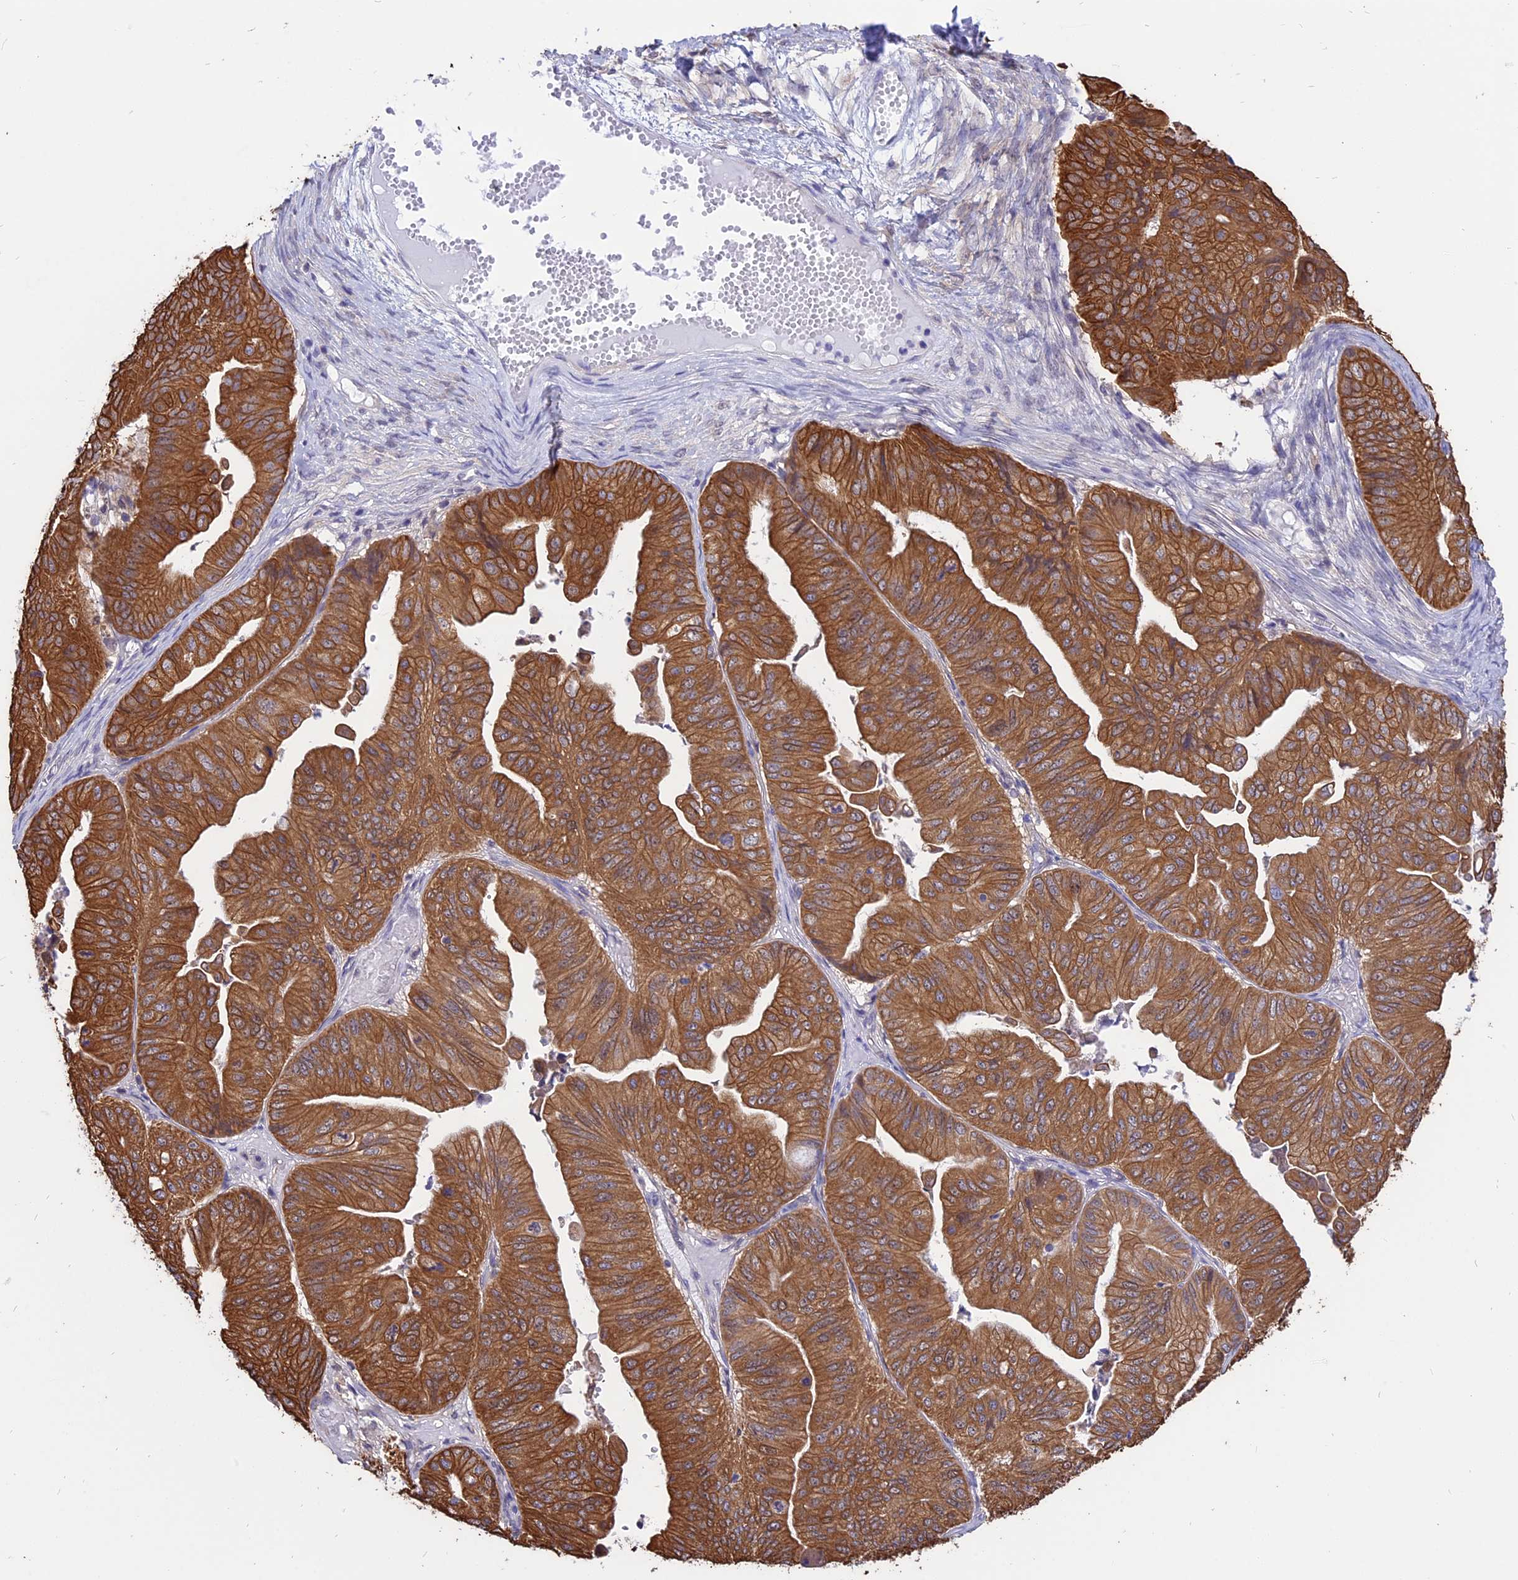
{"staining": {"intensity": "strong", "quantity": ">75%", "location": "cytoplasmic/membranous"}, "tissue": "ovarian cancer", "cell_type": "Tumor cells", "image_type": "cancer", "snomed": [{"axis": "morphology", "description": "Cystadenocarcinoma, mucinous, NOS"}, {"axis": "topography", "description": "Ovary"}], "caption": "Immunohistochemistry of human ovarian cancer (mucinous cystadenocarcinoma) displays high levels of strong cytoplasmic/membranous expression in approximately >75% of tumor cells.", "gene": "STUB1", "patient": {"sex": "female", "age": 61}}